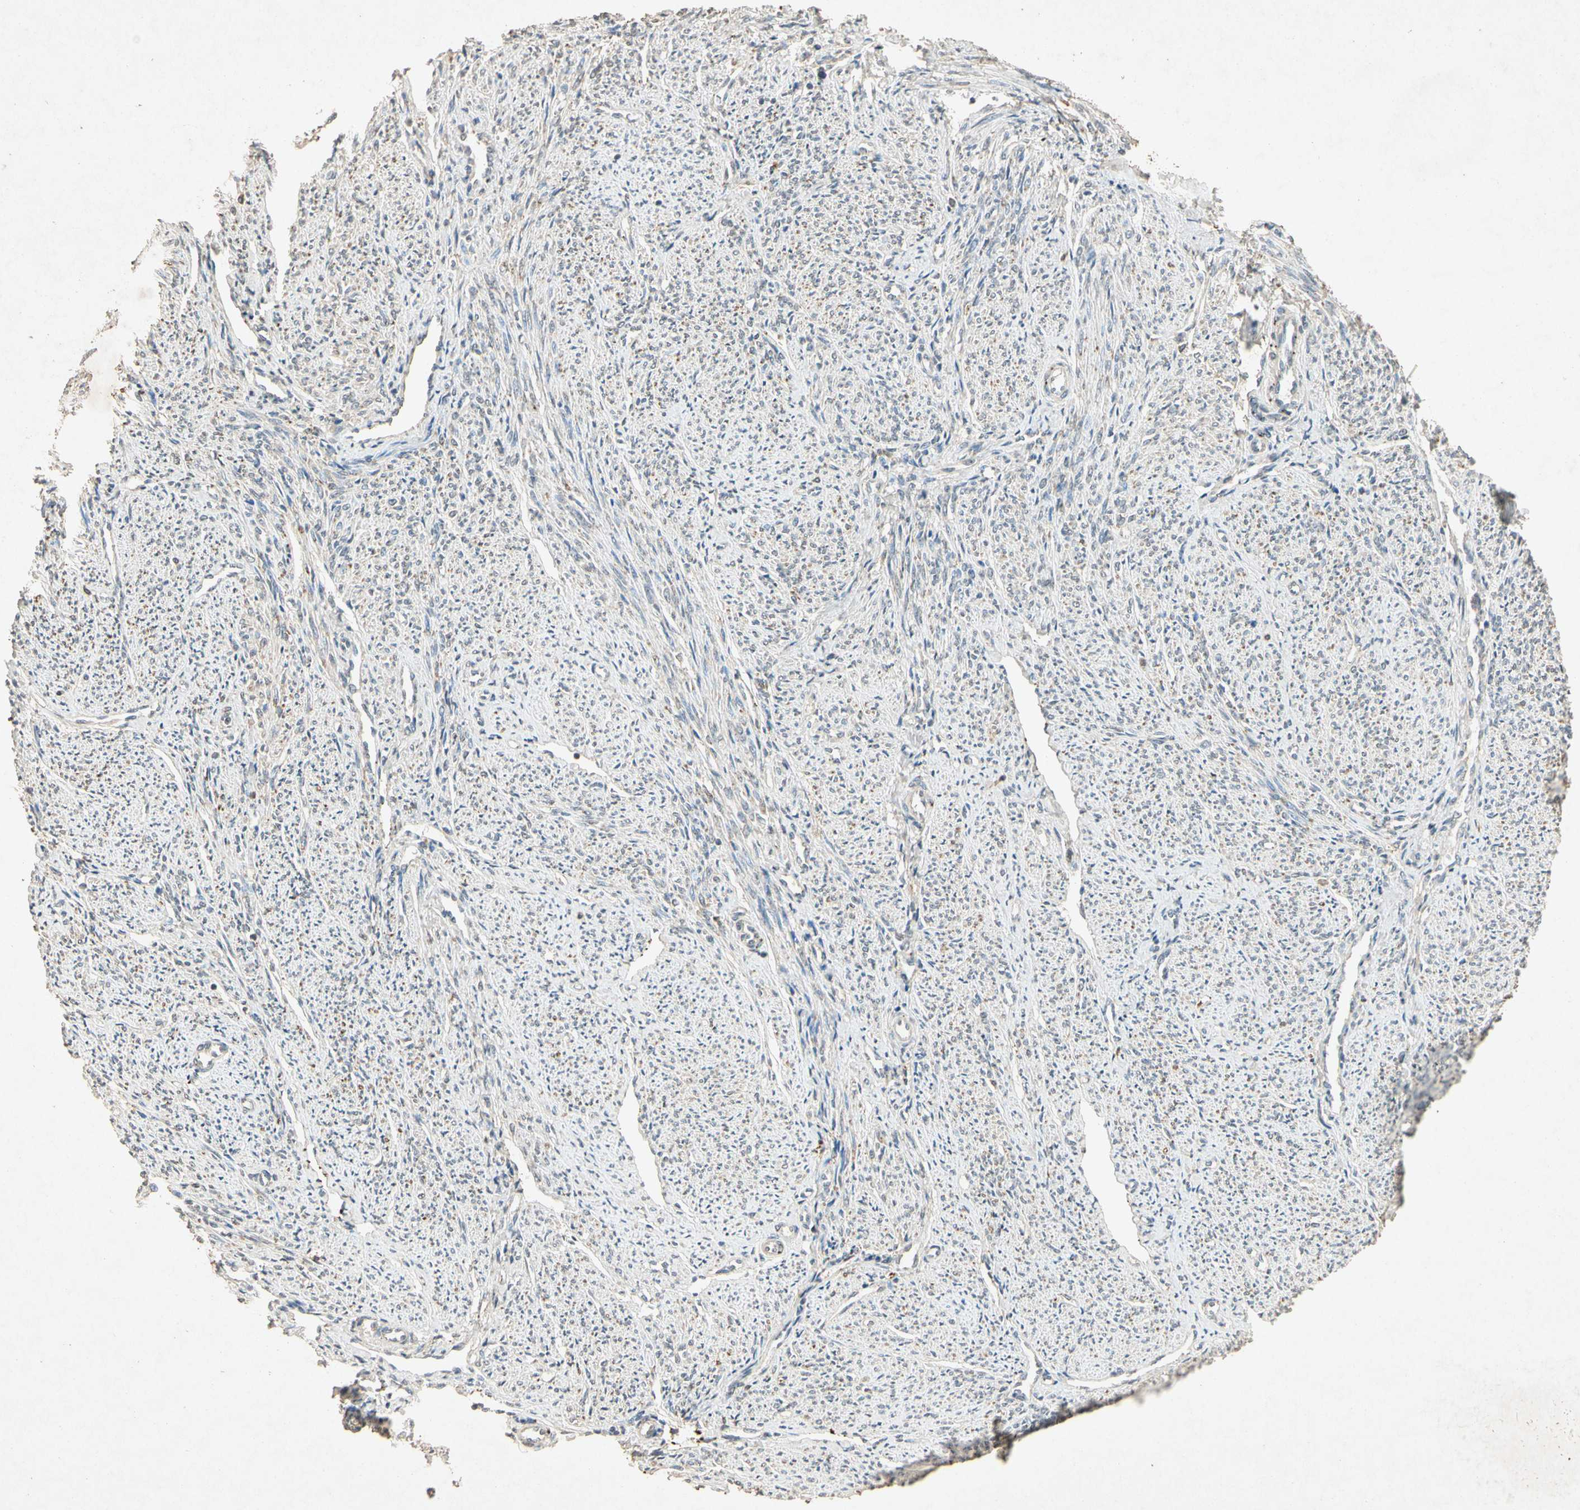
{"staining": {"intensity": "weak", "quantity": "<25%", "location": "cytoplasmic/membranous"}, "tissue": "smooth muscle", "cell_type": "Smooth muscle cells", "image_type": "normal", "snomed": [{"axis": "morphology", "description": "Normal tissue, NOS"}, {"axis": "topography", "description": "Smooth muscle"}], "caption": "IHC image of benign smooth muscle: smooth muscle stained with DAB (3,3'-diaminobenzidine) demonstrates no significant protein positivity in smooth muscle cells. Brightfield microscopy of immunohistochemistry stained with DAB (3,3'-diaminobenzidine) (brown) and hematoxylin (blue), captured at high magnification.", "gene": "MSRB1", "patient": {"sex": "female", "age": 65}}